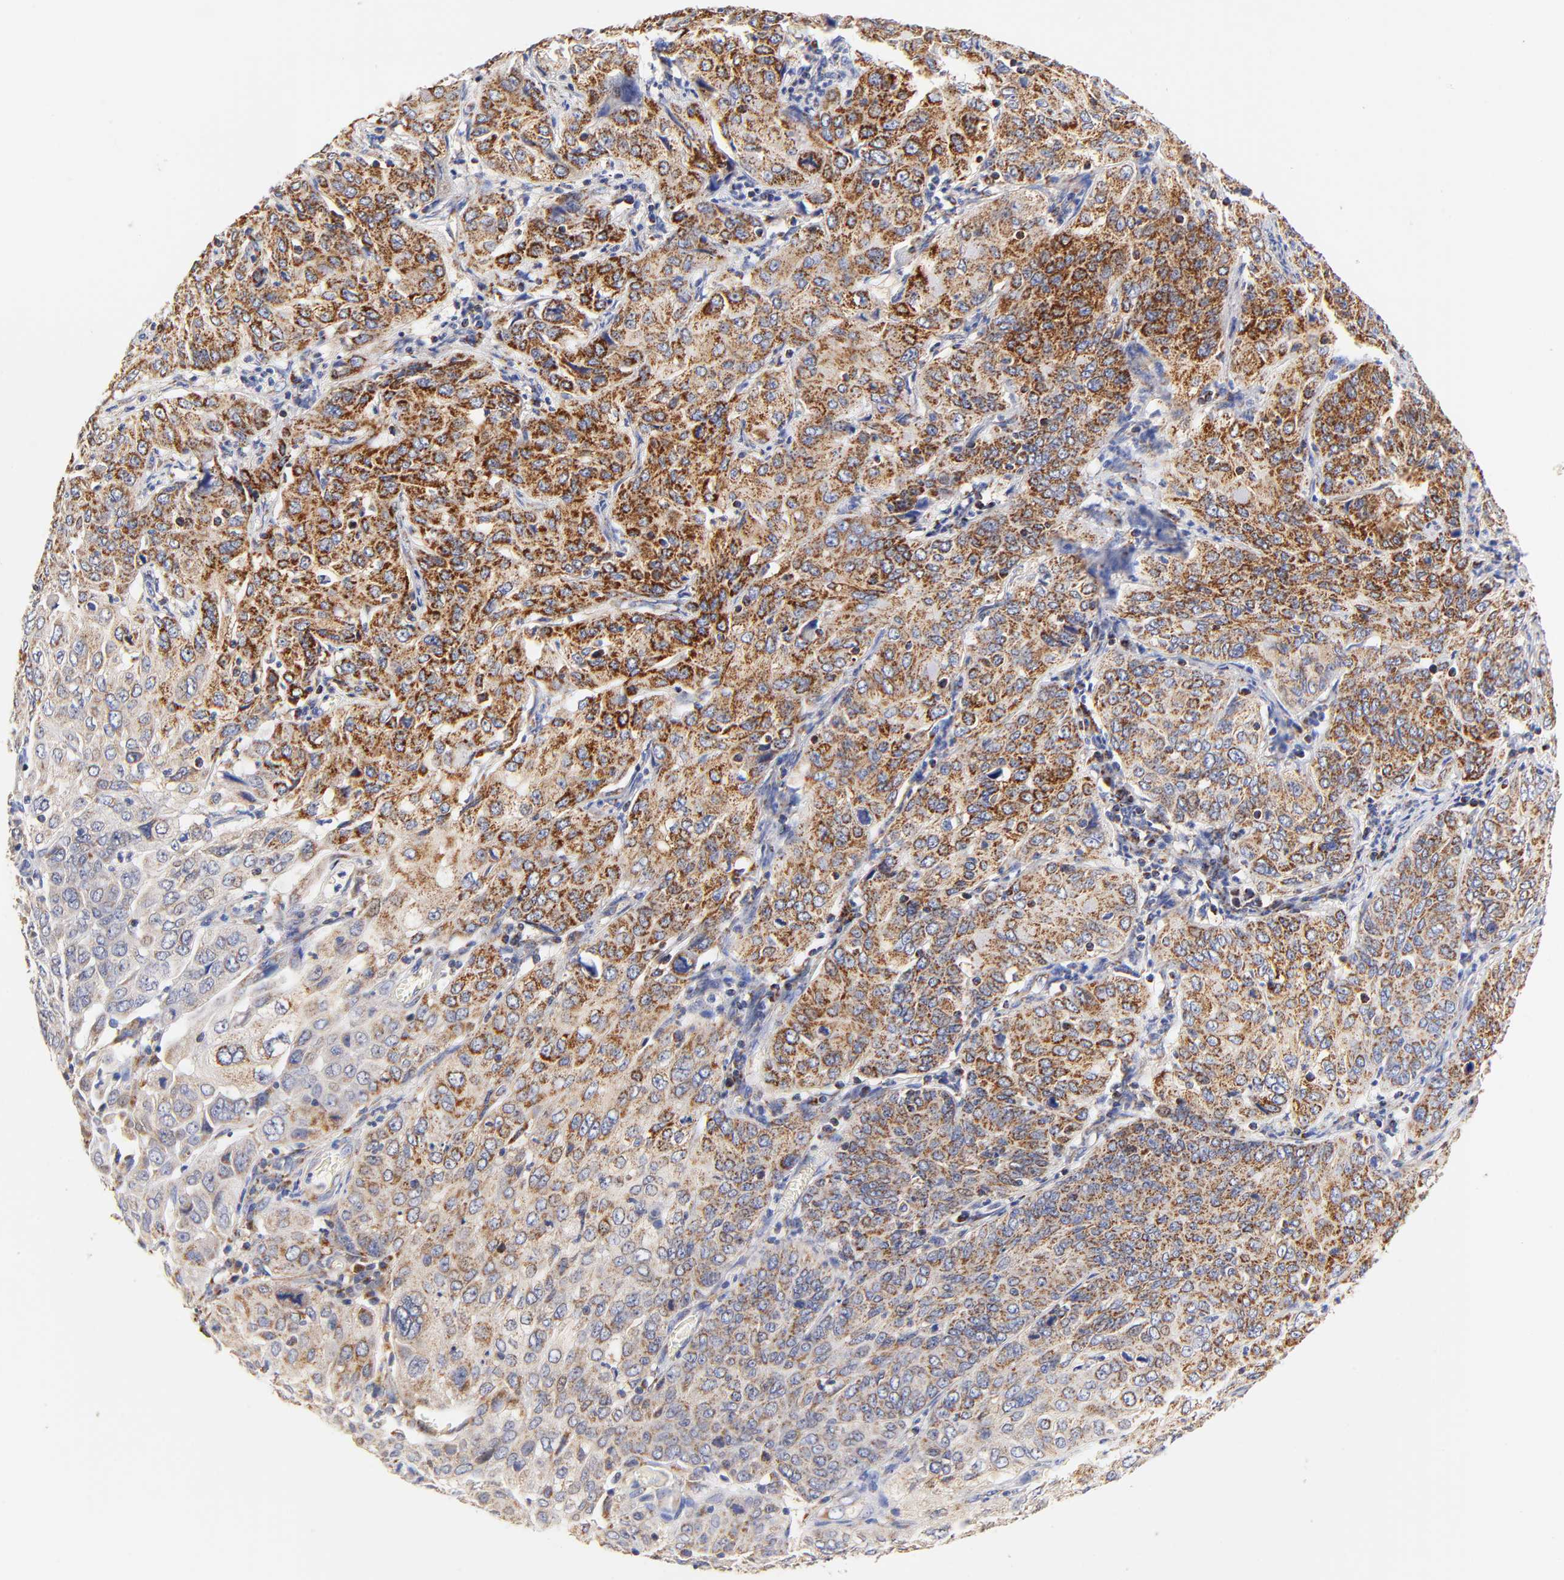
{"staining": {"intensity": "strong", "quantity": ">75%", "location": "cytoplasmic/membranous"}, "tissue": "cervical cancer", "cell_type": "Tumor cells", "image_type": "cancer", "snomed": [{"axis": "morphology", "description": "Squamous cell carcinoma, NOS"}, {"axis": "topography", "description": "Cervix"}], "caption": "Strong cytoplasmic/membranous positivity for a protein is identified in approximately >75% of tumor cells of cervical cancer (squamous cell carcinoma) using IHC.", "gene": "ATP5F1D", "patient": {"sex": "female", "age": 38}}